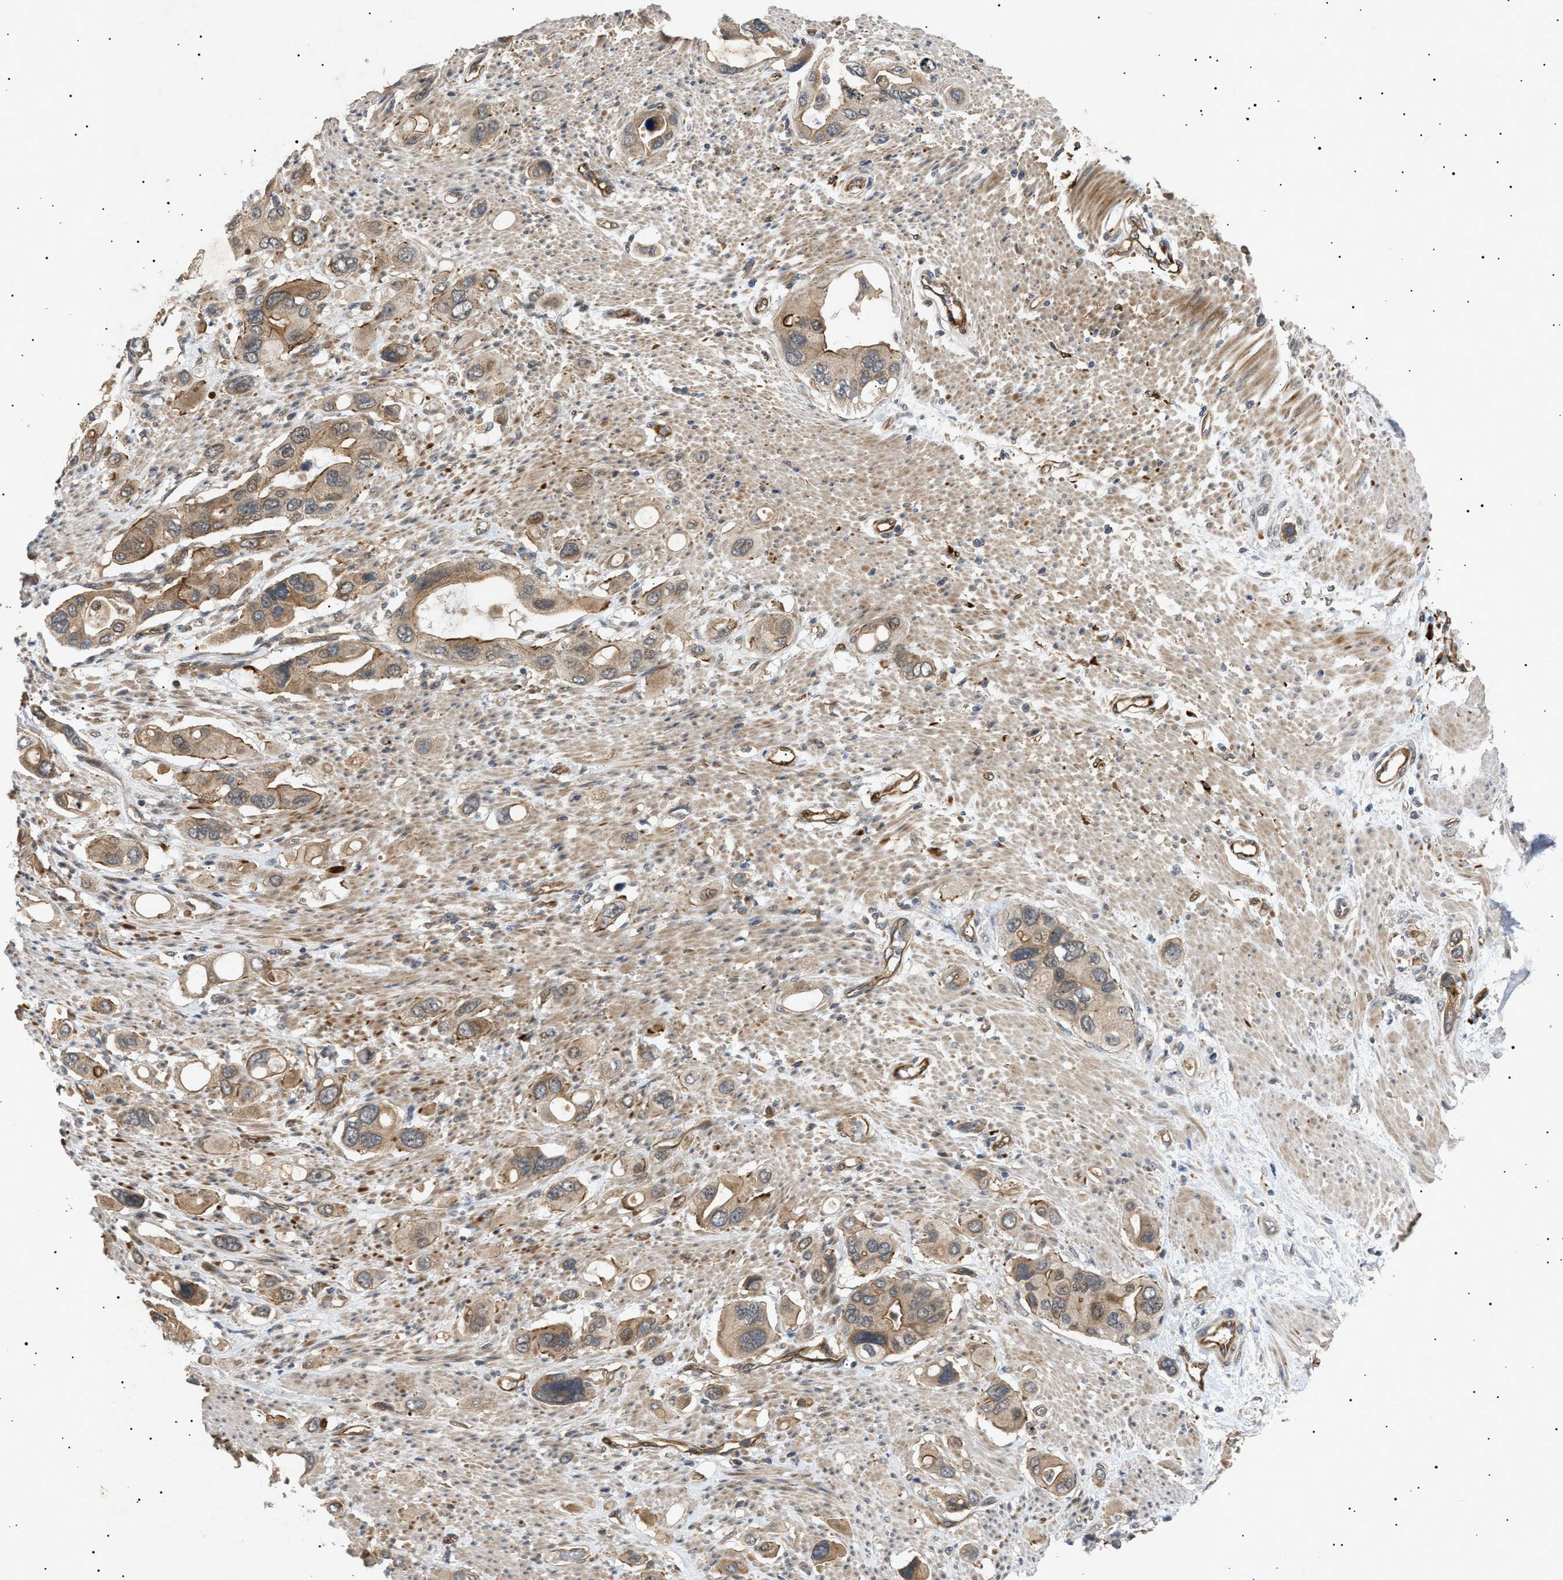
{"staining": {"intensity": "moderate", "quantity": ">75%", "location": "cytoplasmic/membranous"}, "tissue": "pancreatic cancer", "cell_type": "Tumor cells", "image_type": "cancer", "snomed": [{"axis": "morphology", "description": "Adenocarcinoma, NOS"}, {"axis": "topography", "description": "Pancreas"}], "caption": "Pancreatic cancer stained for a protein exhibits moderate cytoplasmic/membranous positivity in tumor cells.", "gene": "SIRT5", "patient": {"sex": "female", "age": 56}}